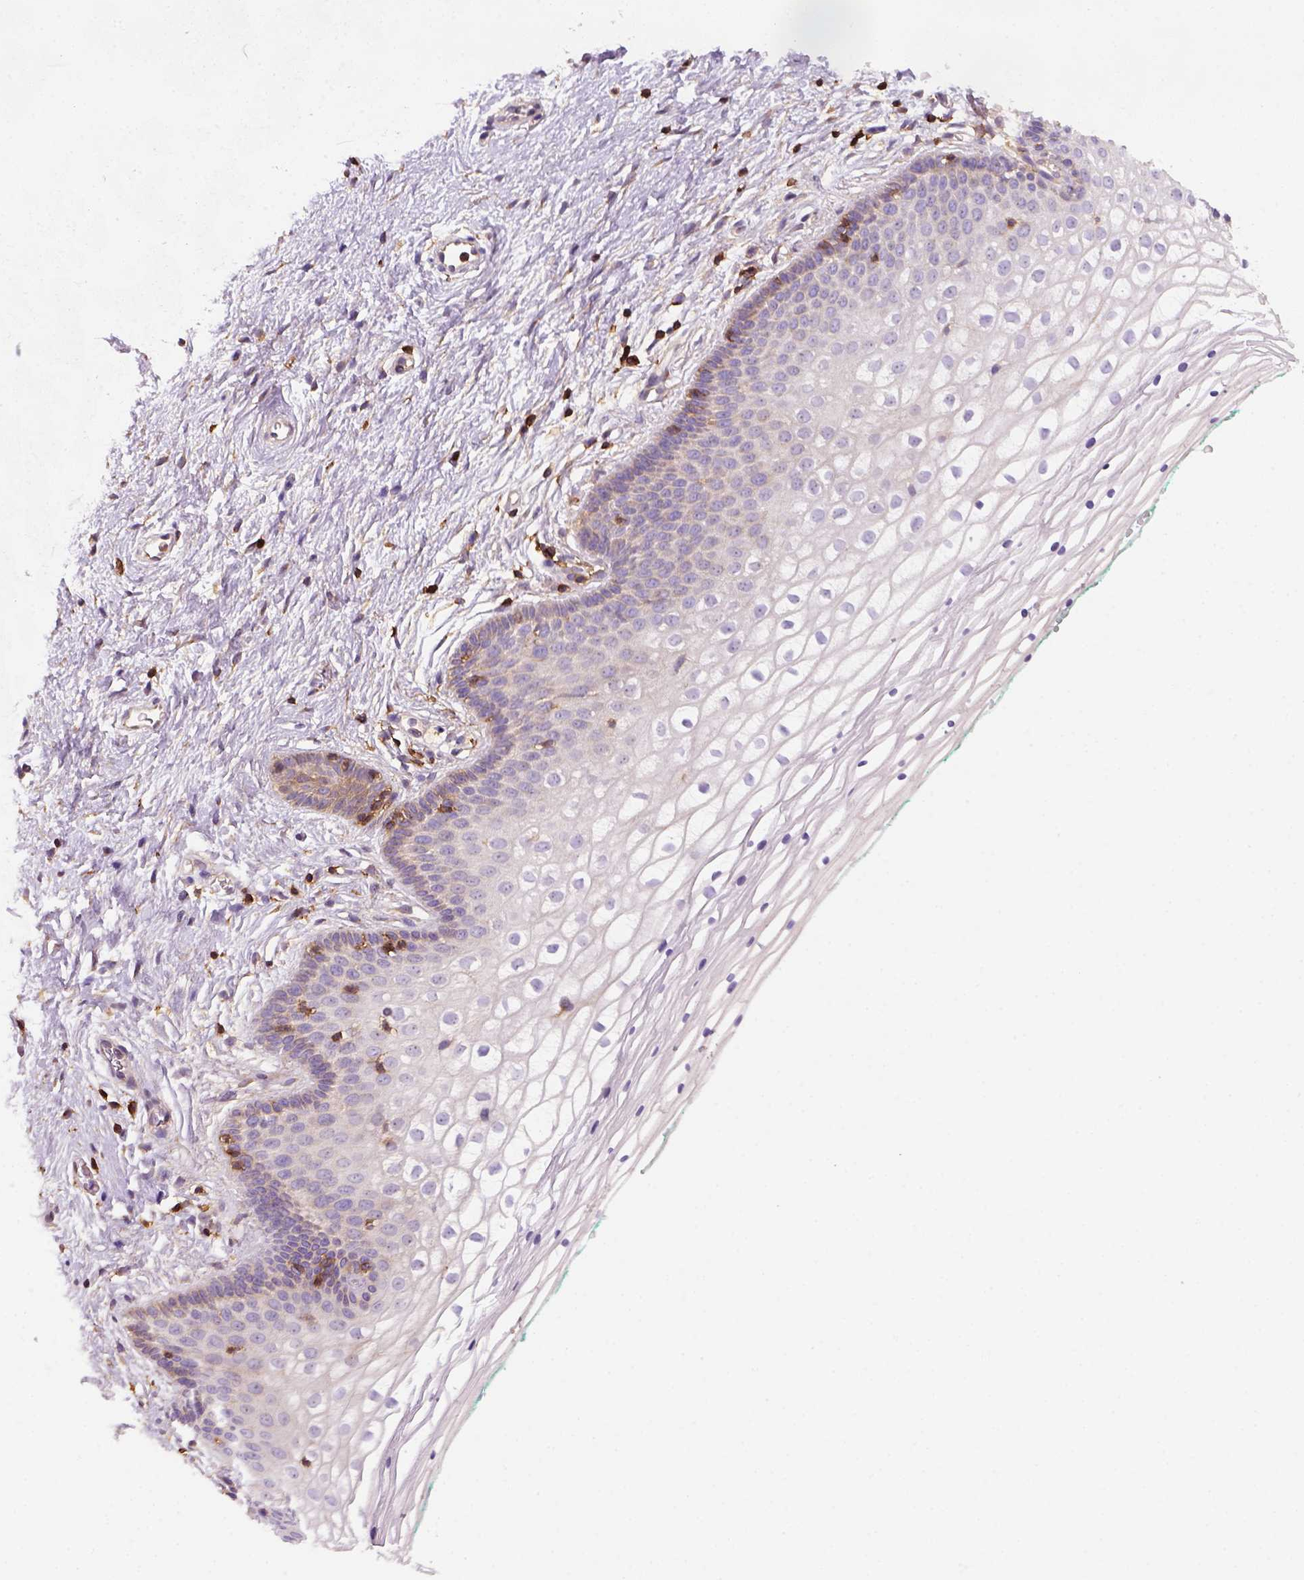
{"staining": {"intensity": "negative", "quantity": "none", "location": "none"}, "tissue": "vagina", "cell_type": "Squamous epithelial cells", "image_type": "normal", "snomed": [{"axis": "morphology", "description": "Normal tissue, NOS"}, {"axis": "topography", "description": "Vagina"}], "caption": "Vagina stained for a protein using immunohistochemistry reveals no positivity squamous epithelial cells.", "gene": "GPRC5D", "patient": {"sex": "female", "age": 36}}